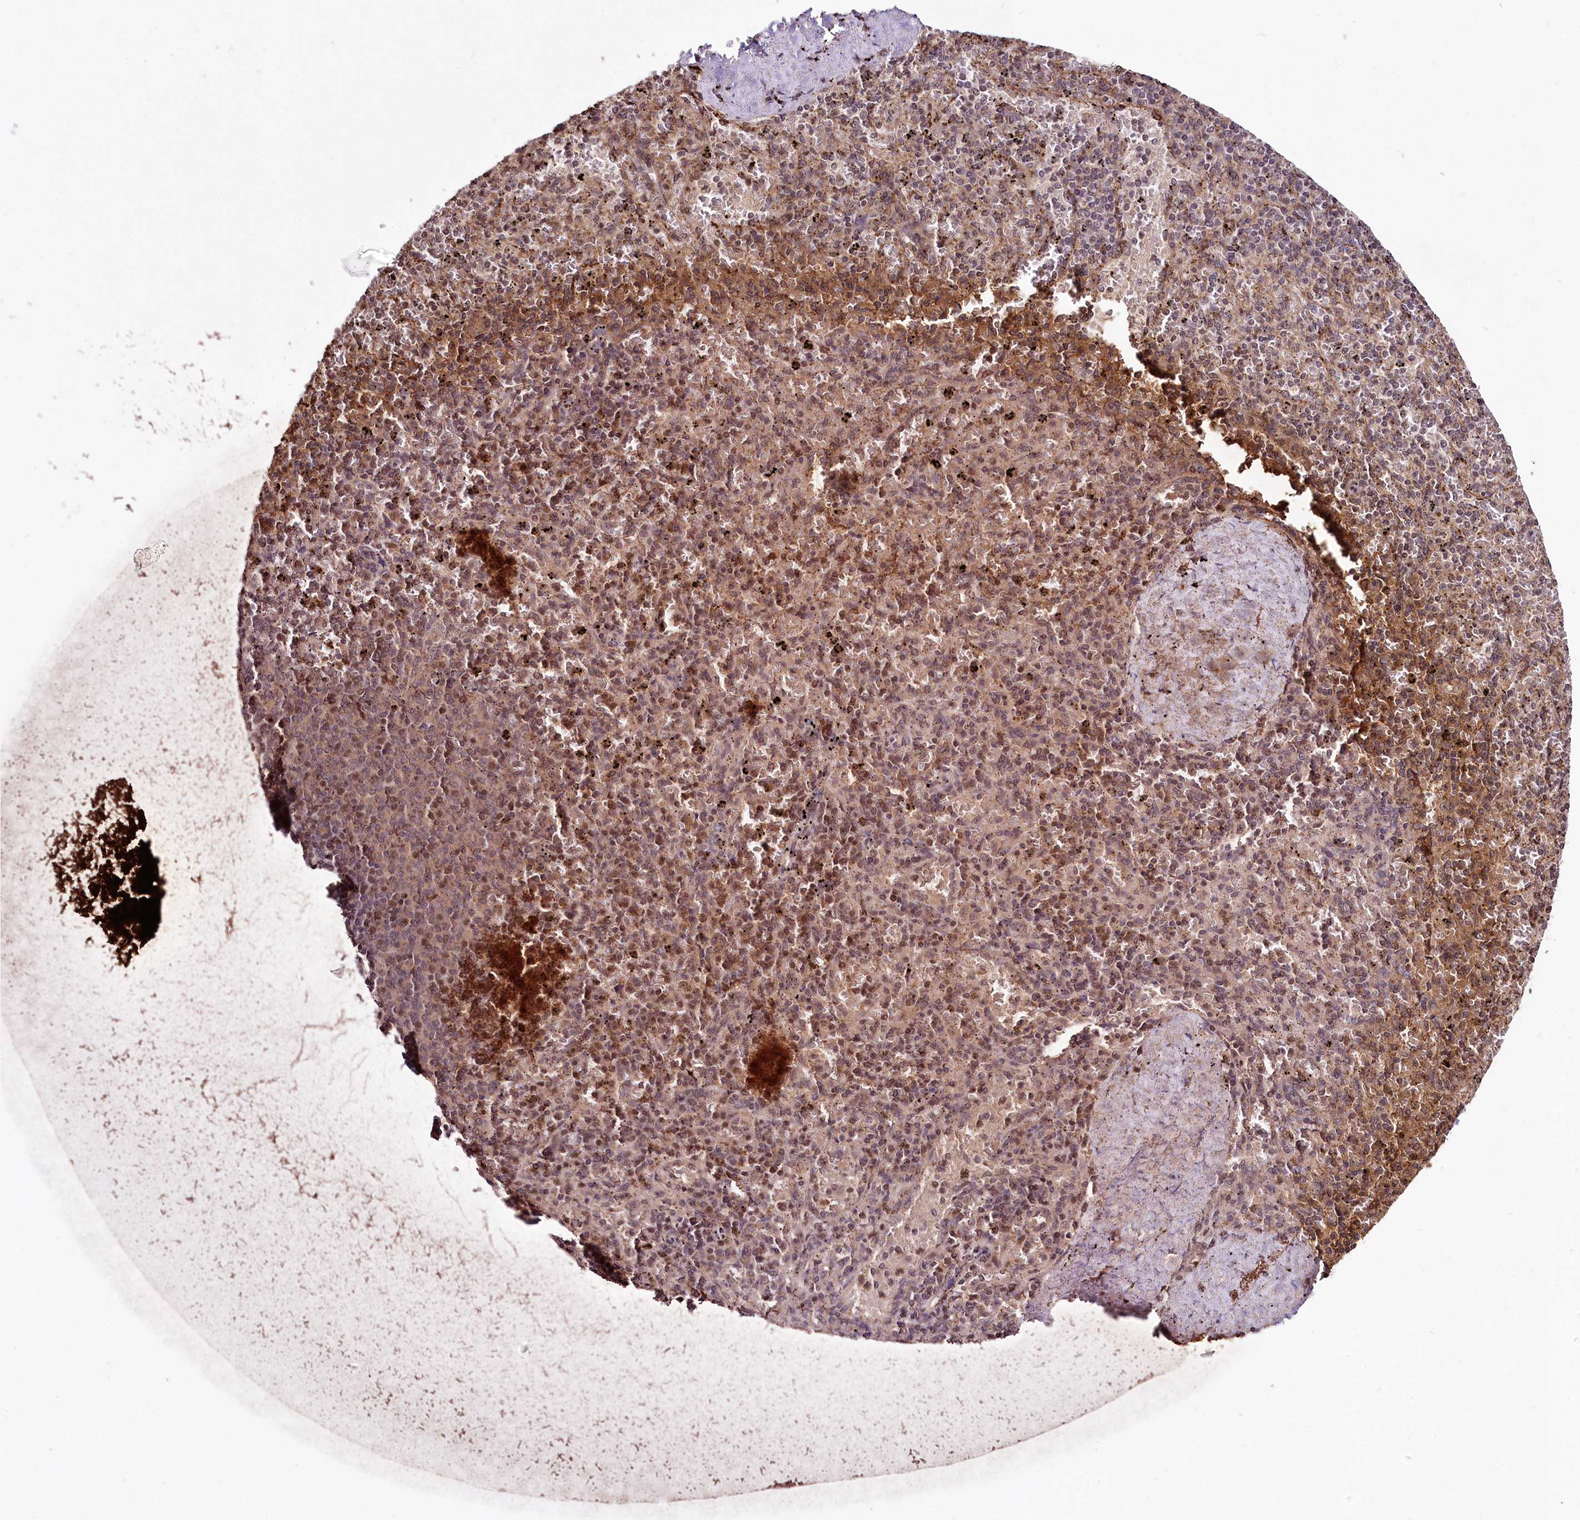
{"staining": {"intensity": "moderate", "quantity": "25%-75%", "location": "cytoplasmic/membranous,nuclear"}, "tissue": "spleen", "cell_type": "Cells in red pulp", "image_type": "normal", "snomed": [{"axis": "morphology", "description": "Normal tissue, NOS"}, {"axis": "topography", "description": "Spleen"}], "caption": "Spleen stained for a protein (brown) demonstrates moderate cytoplasmic/membranous,nuclear positive positivity in about 25%-75% of cells in red pulp.", "gene": "HOXC8", "patient": {"sex": "male", "age": 82}}